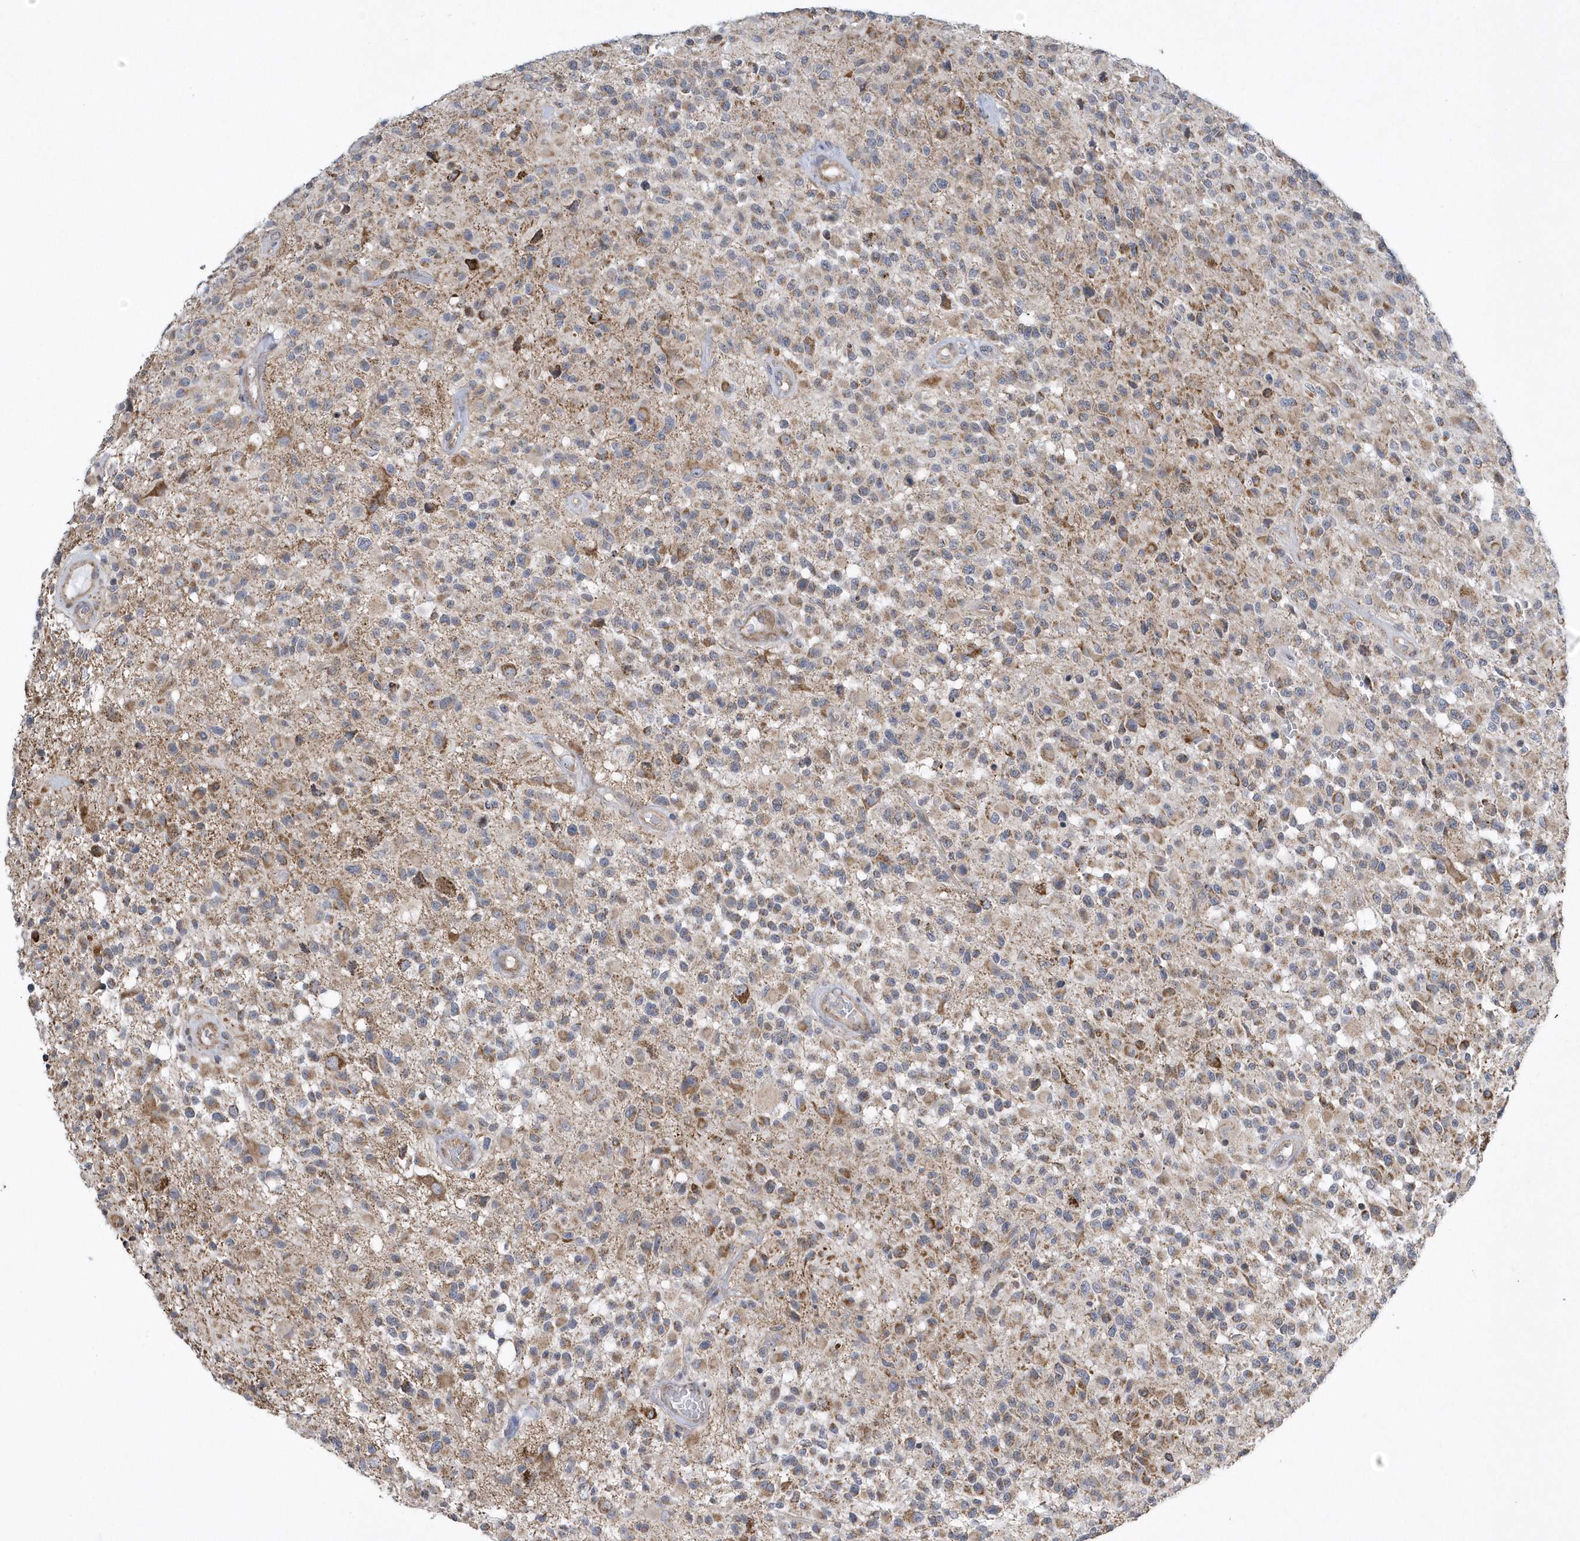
{"staining": {"intensity": "moderate", "quantity": "25%-75%", "location": "cytoplasmic/membranous"}, "tissue": "glioma", "cell_type": "Tumor cells", "image_type": "cancer", "snomed": [{"axis": "morphology", "description": "Glioma, malignant, High grade"}, {"axis": "morphology", "description": "Glioblastoma, NOS"}, {"axis": "topography", "description": "Brain"}], "caption": "Glioma tissue shows moderate cytoplasmic/membranous expression in about 25%-75% of tumor cells, visualized by immunohistochemistry.", "gene": "SLX9", "patient": {"sex": "male", "age": 60}}